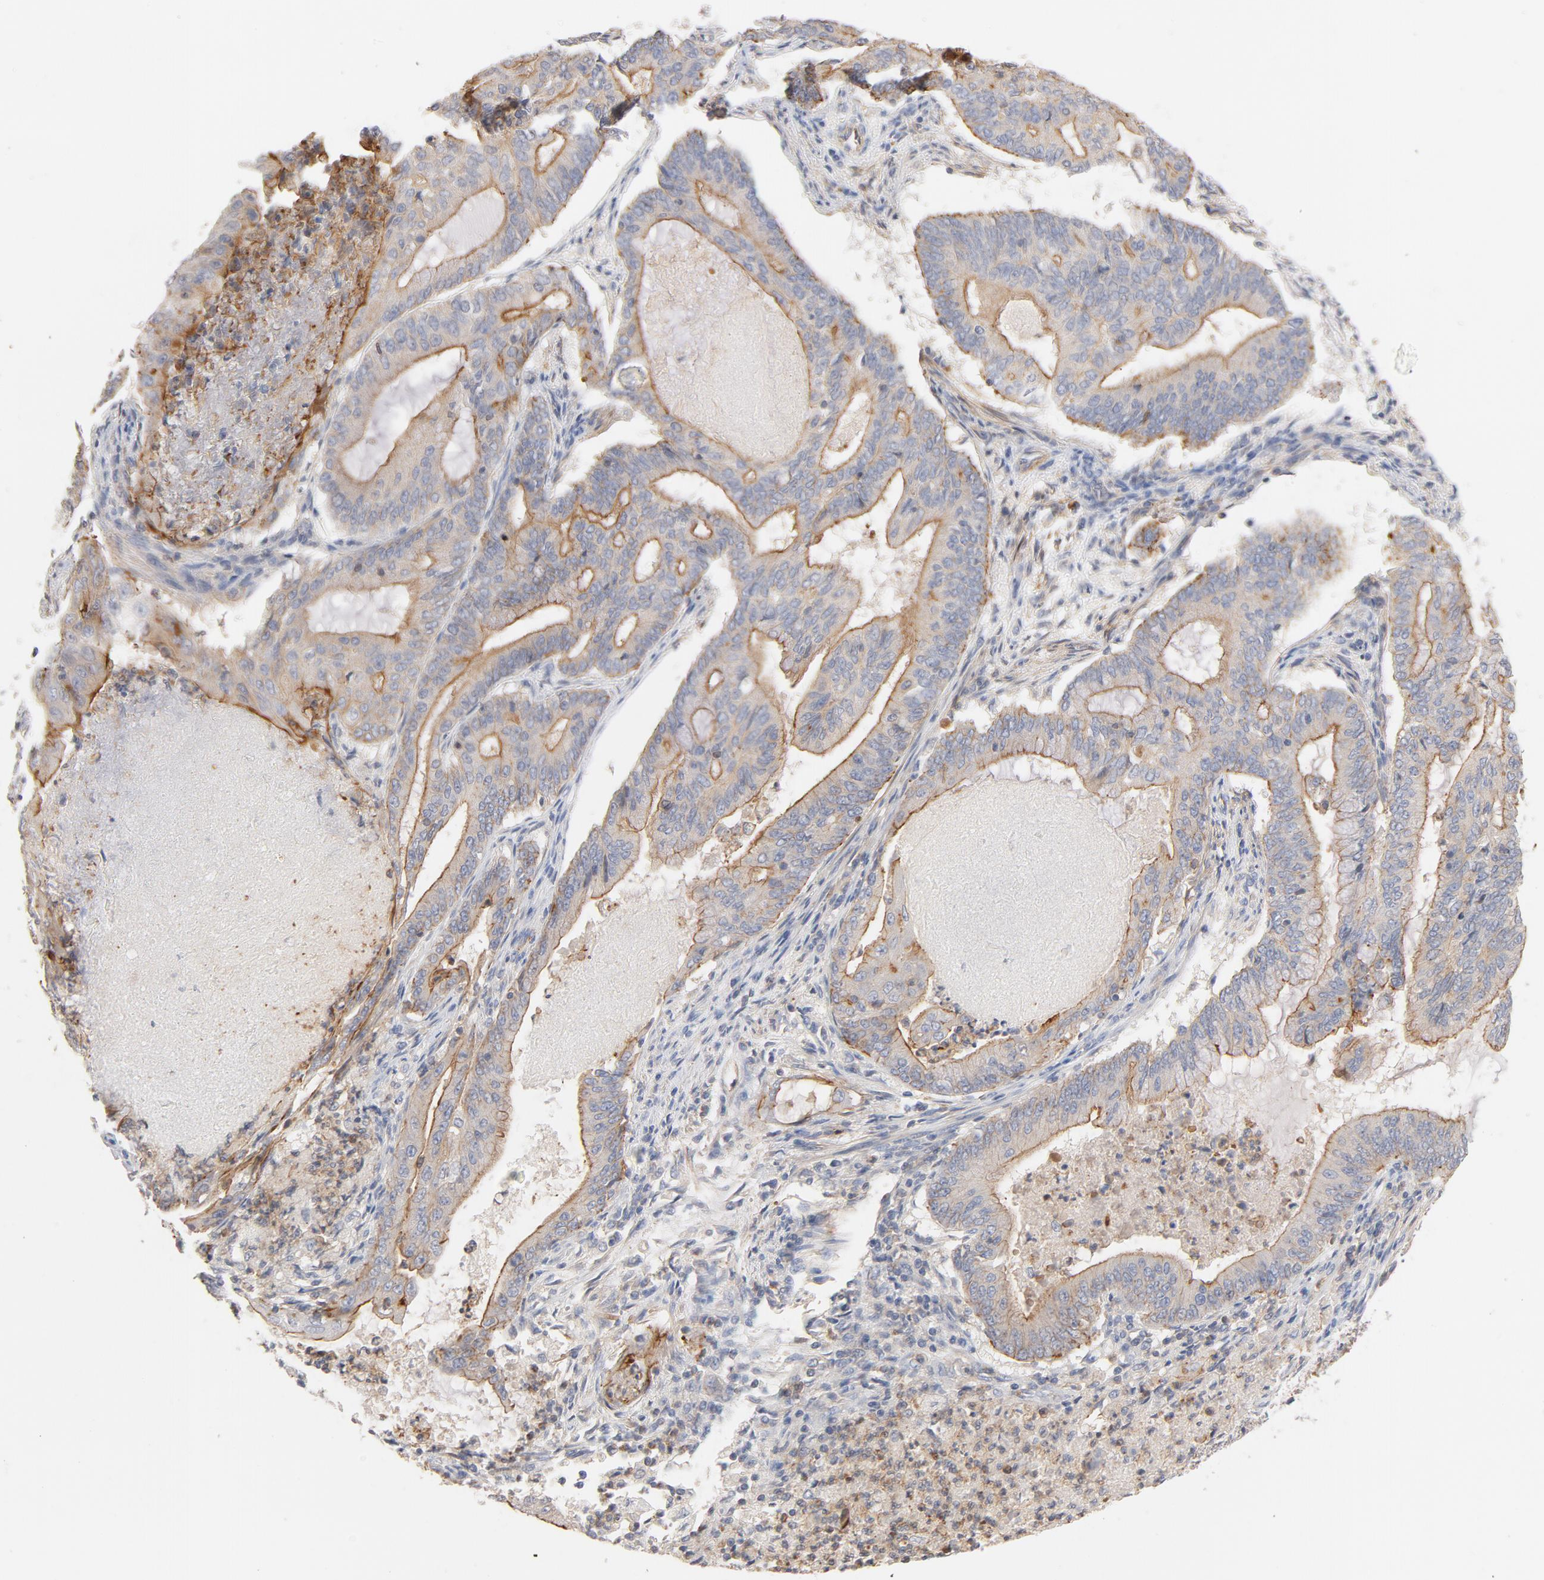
{"staining": {"intensity": "strong", "quantity": ">75%", "location": "cytoplasmic/membranous"}, "tissue": "endometrial cancer", "cell_type": "Tumor cells", "image_type": "cancer", "snomed": [{"axis": "morphology", "description": "Adenocarcinoma, NOS"}, {"axis": "topography", "description": "Endometrium"}], "caption": "Adenocarcinoma (endometrial) stained for a protein (brown) shows strong cytoplasmic/membranous positive staining in about >75% of tumor cells.", "gene": "STRN3", "patient": {"sex": "female", "age": 63}}